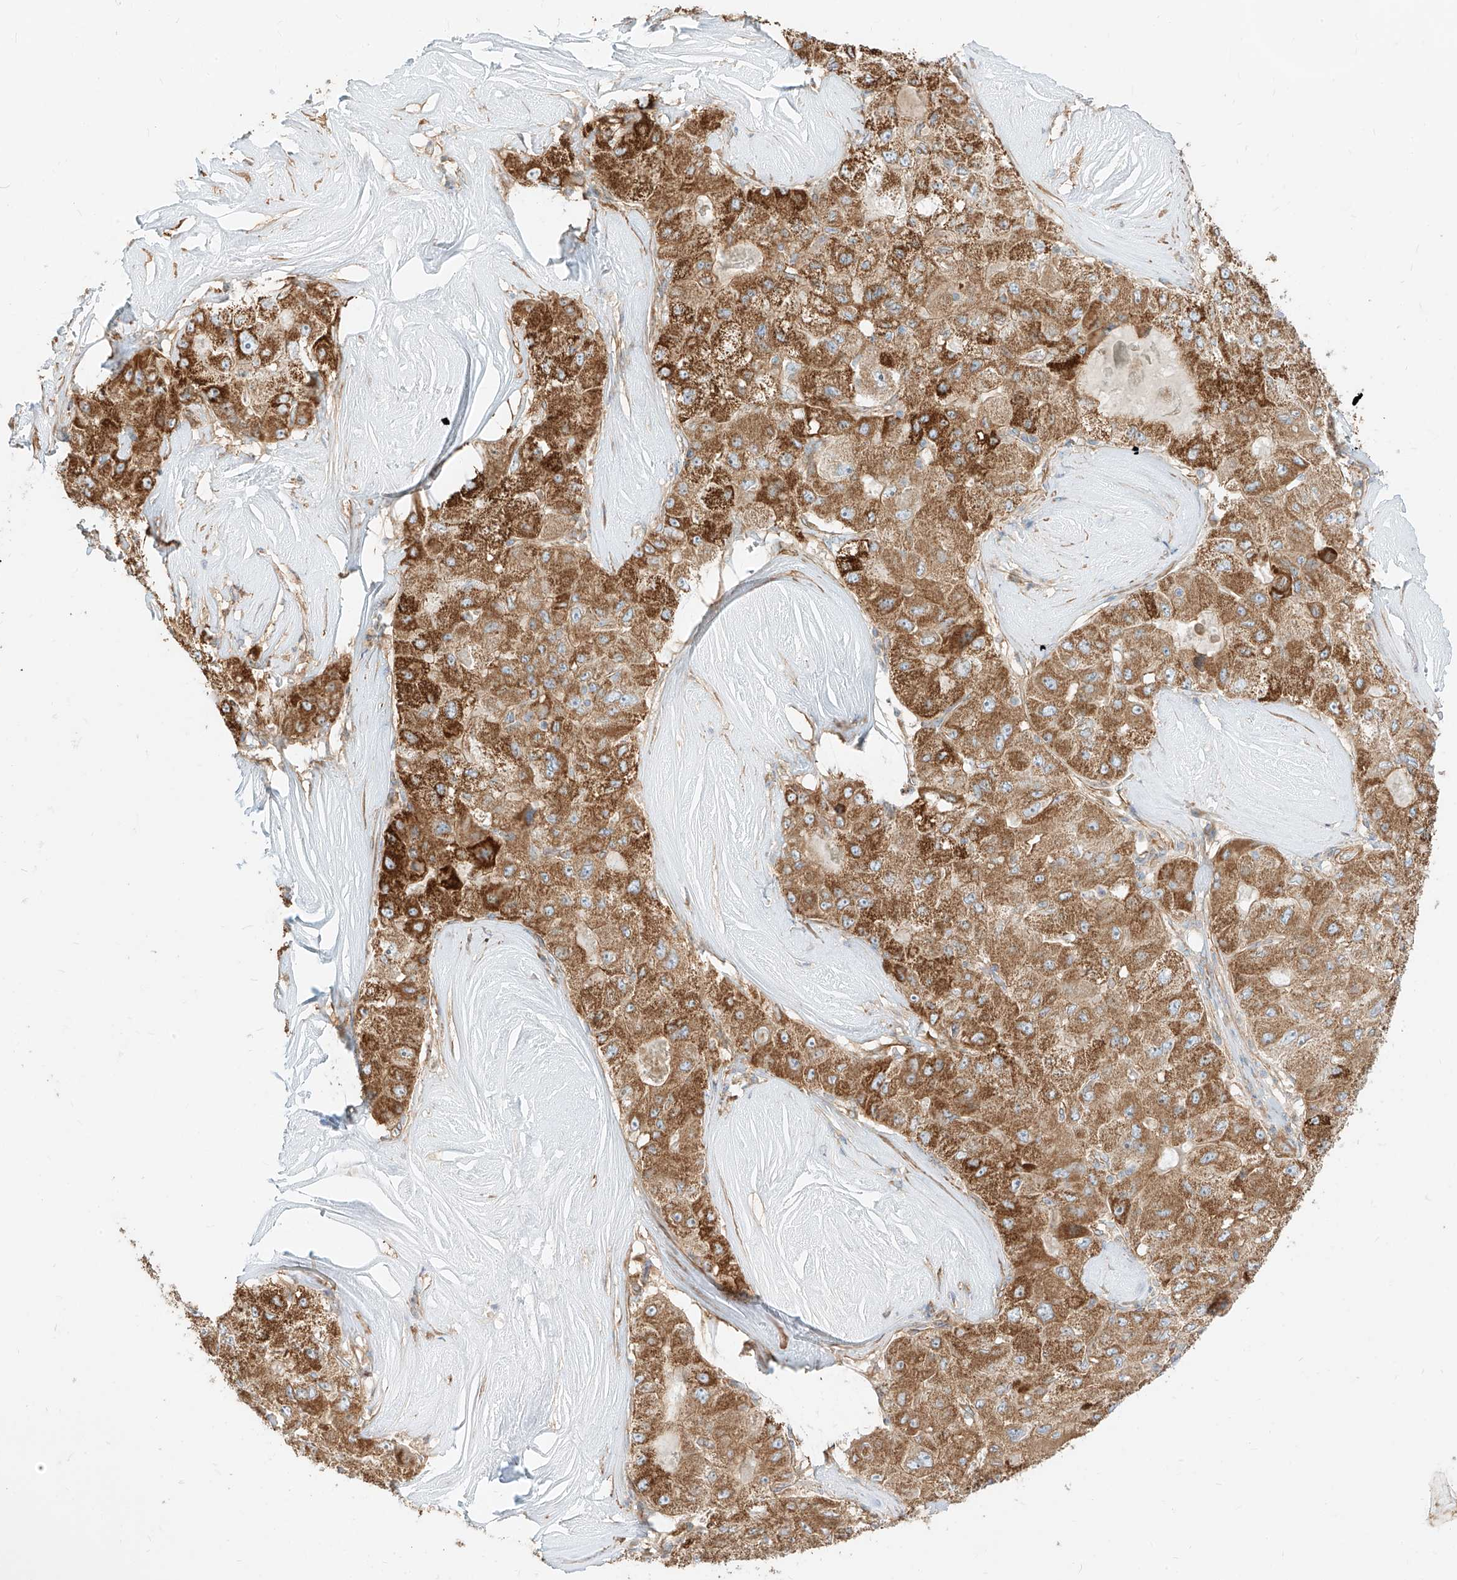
{"staining": {"intensity": "moderate", "quantity": ">75%", "location": "cytoplasmic/membranous"}, "tissue": "liver cancer", "cell_type": "Tumor cells", "image_type": "cancer", "snomed": [{"axis": "morphology", "description": "Carcinoma, Hepatocellular, NOS"}, {"axis": "topography", "description": "Liver"}], "caption": "Protein analysis of liver cancer tissue reveals moderate cytoplasmic/membranous positivity in about >75% of tumor cells.", "gene": "PLCL1", "patient": {"sex": "male", "age": 80}}